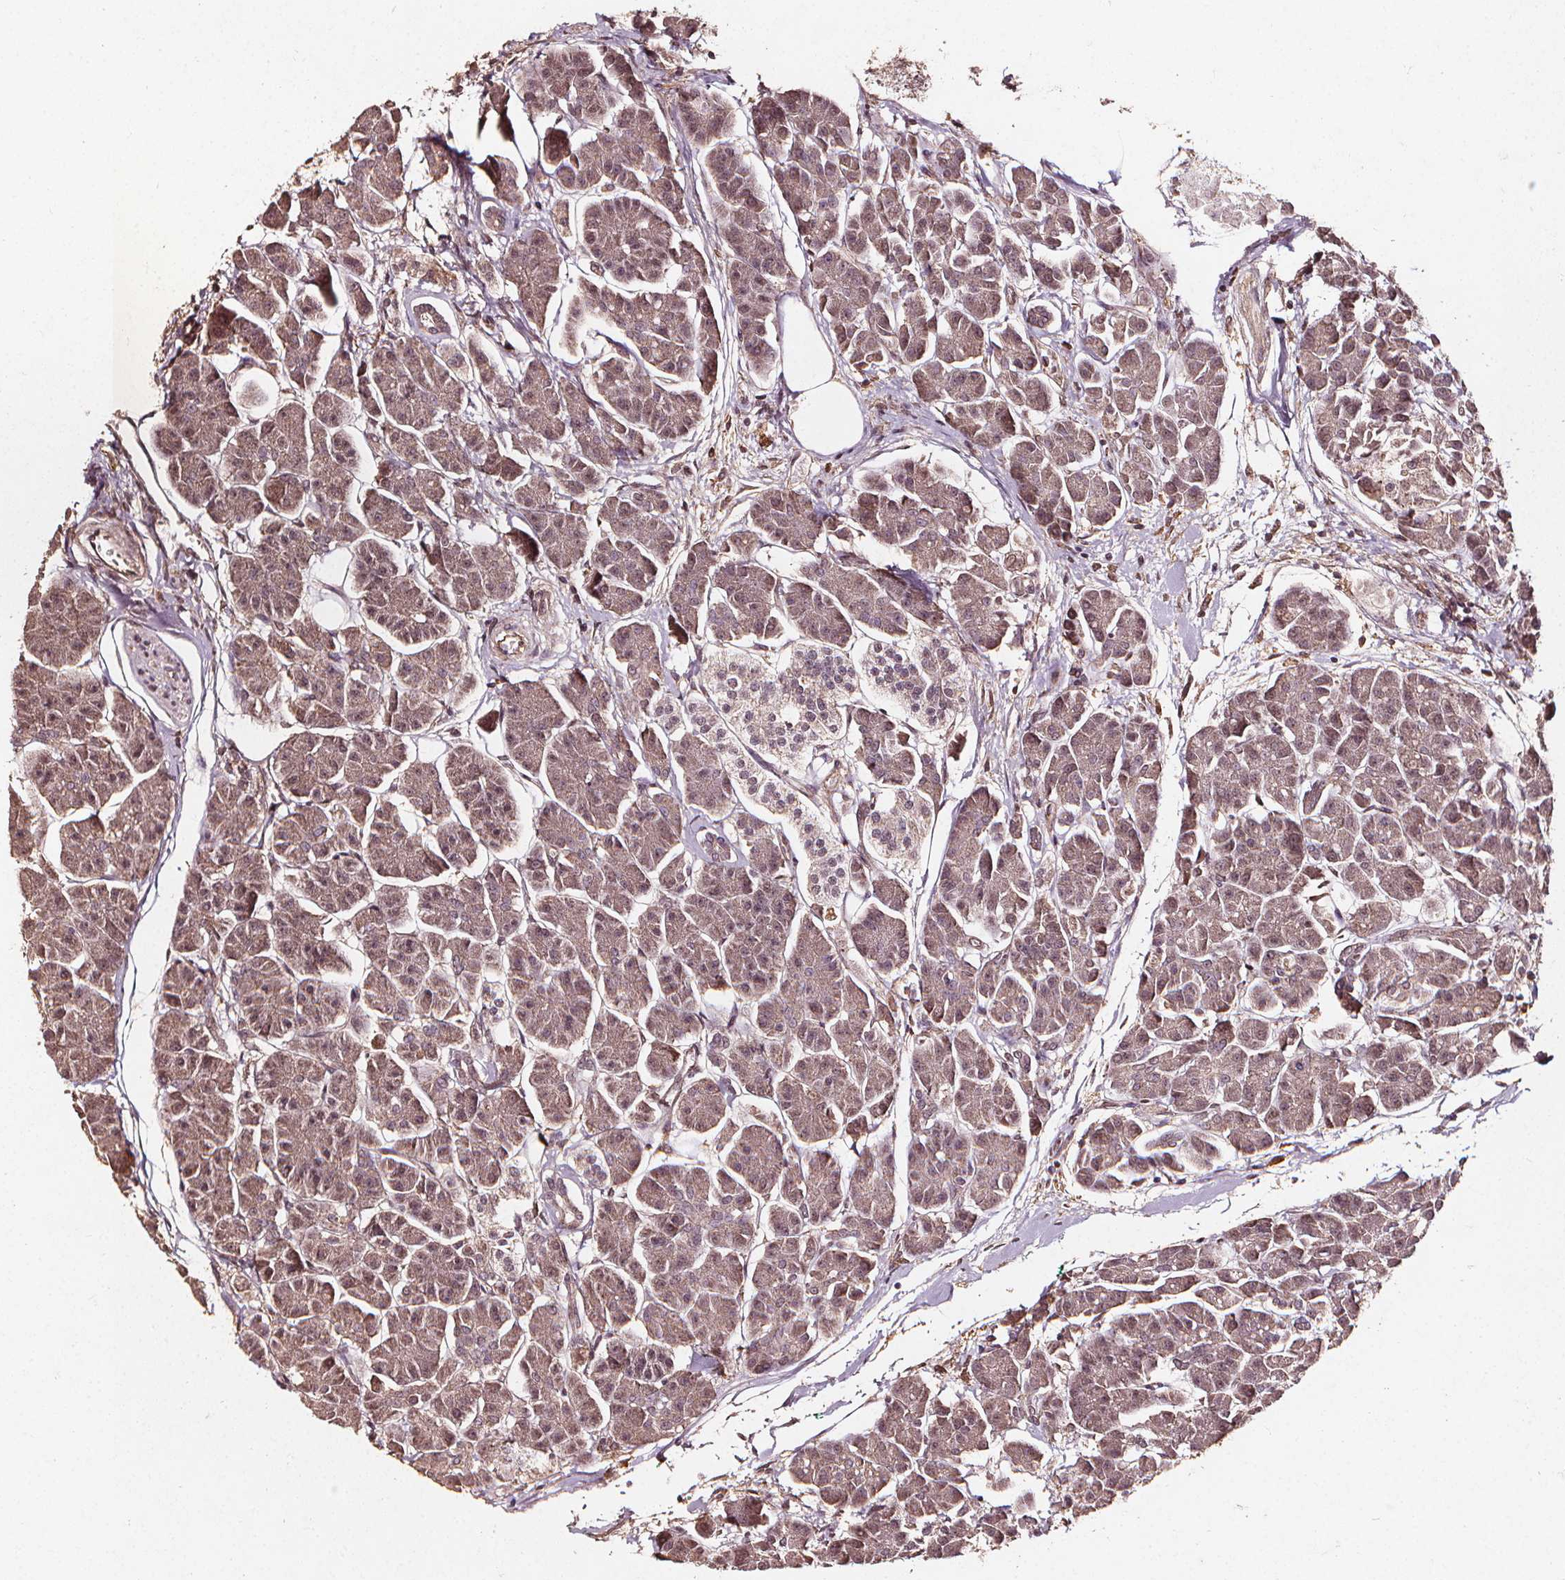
{"staining": {"intensity": "weak", "quantity": "25%-75%", "location": "cytoplasmic/membranous"}, "tissue": "pancreas", "cell_type": "Exocrine glandular cells", "image_type": "normal", "snomed": [{"axis": "morphology", "description": "Normal tissue, NOS"}, {"axis": "topography", "description": "Adipose tissue"}, {"axis": "topography", "description": "Pancreas"}, {"axis": "topography", "description": "Peripheral nerve tissue"}], "caption": "Immunohistochemical staining of benign human pancreas displays weak cytoplasmic/membranous protein positivity in approximately 25%-75% of exocrine glandular cells.", "gene": "ABCA1", "patient": {"sex": "female", "age": 58}}